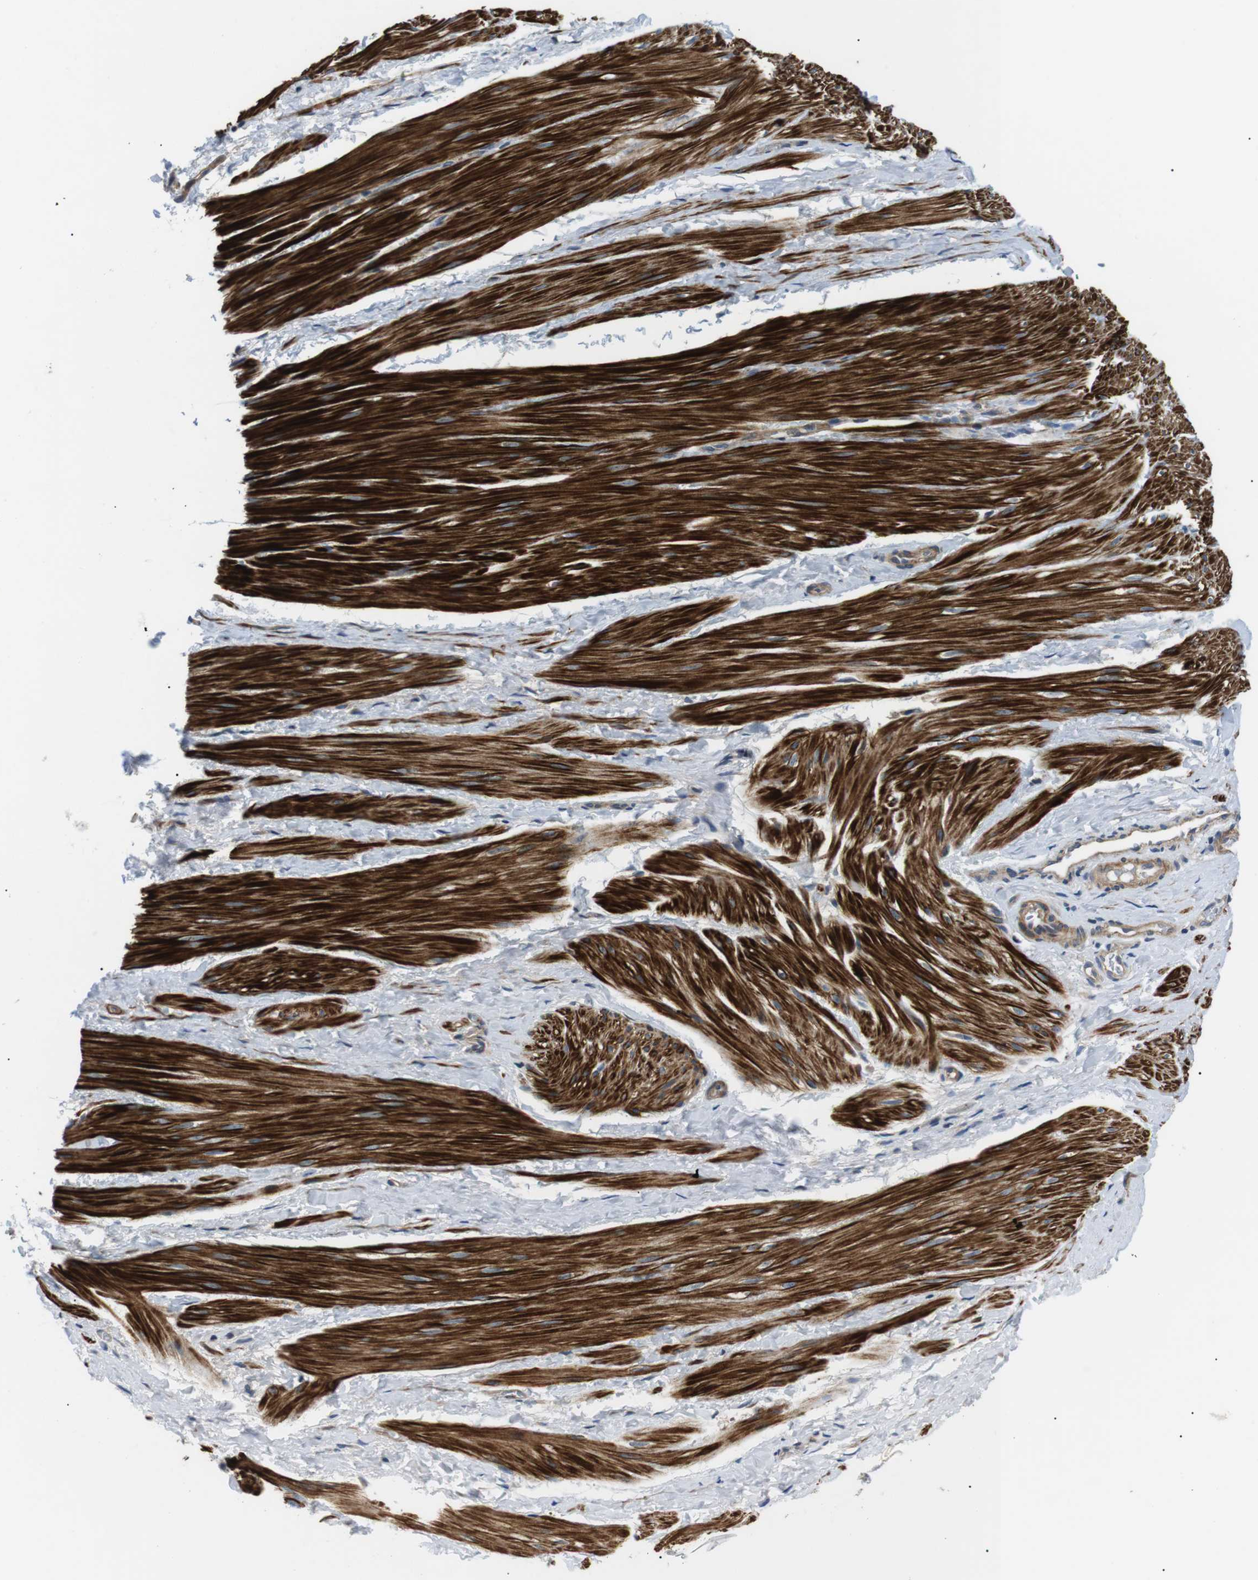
{"staining": {"intensity": "strong", "quantity": ">75%", "location": "cytoplasmic/membranous"}, "tissue": "smooth muscle", "cell_type": "Smooth muscle cells", "image_type": "normal", "snomed": [{"axis": "morphology", "description": "Normal tissue, NOS"}, {"axis": "topography", "description": "Smooth muscle"}], "caption": "DAB immunohistochemical staining of normal smooth muscle reveals strong cytoplasmic/membranous protein positivity in about >75% of smooth muscle cells.", "gene": "DIPK1A", "patient": {"sex": "male", "age": 16}}